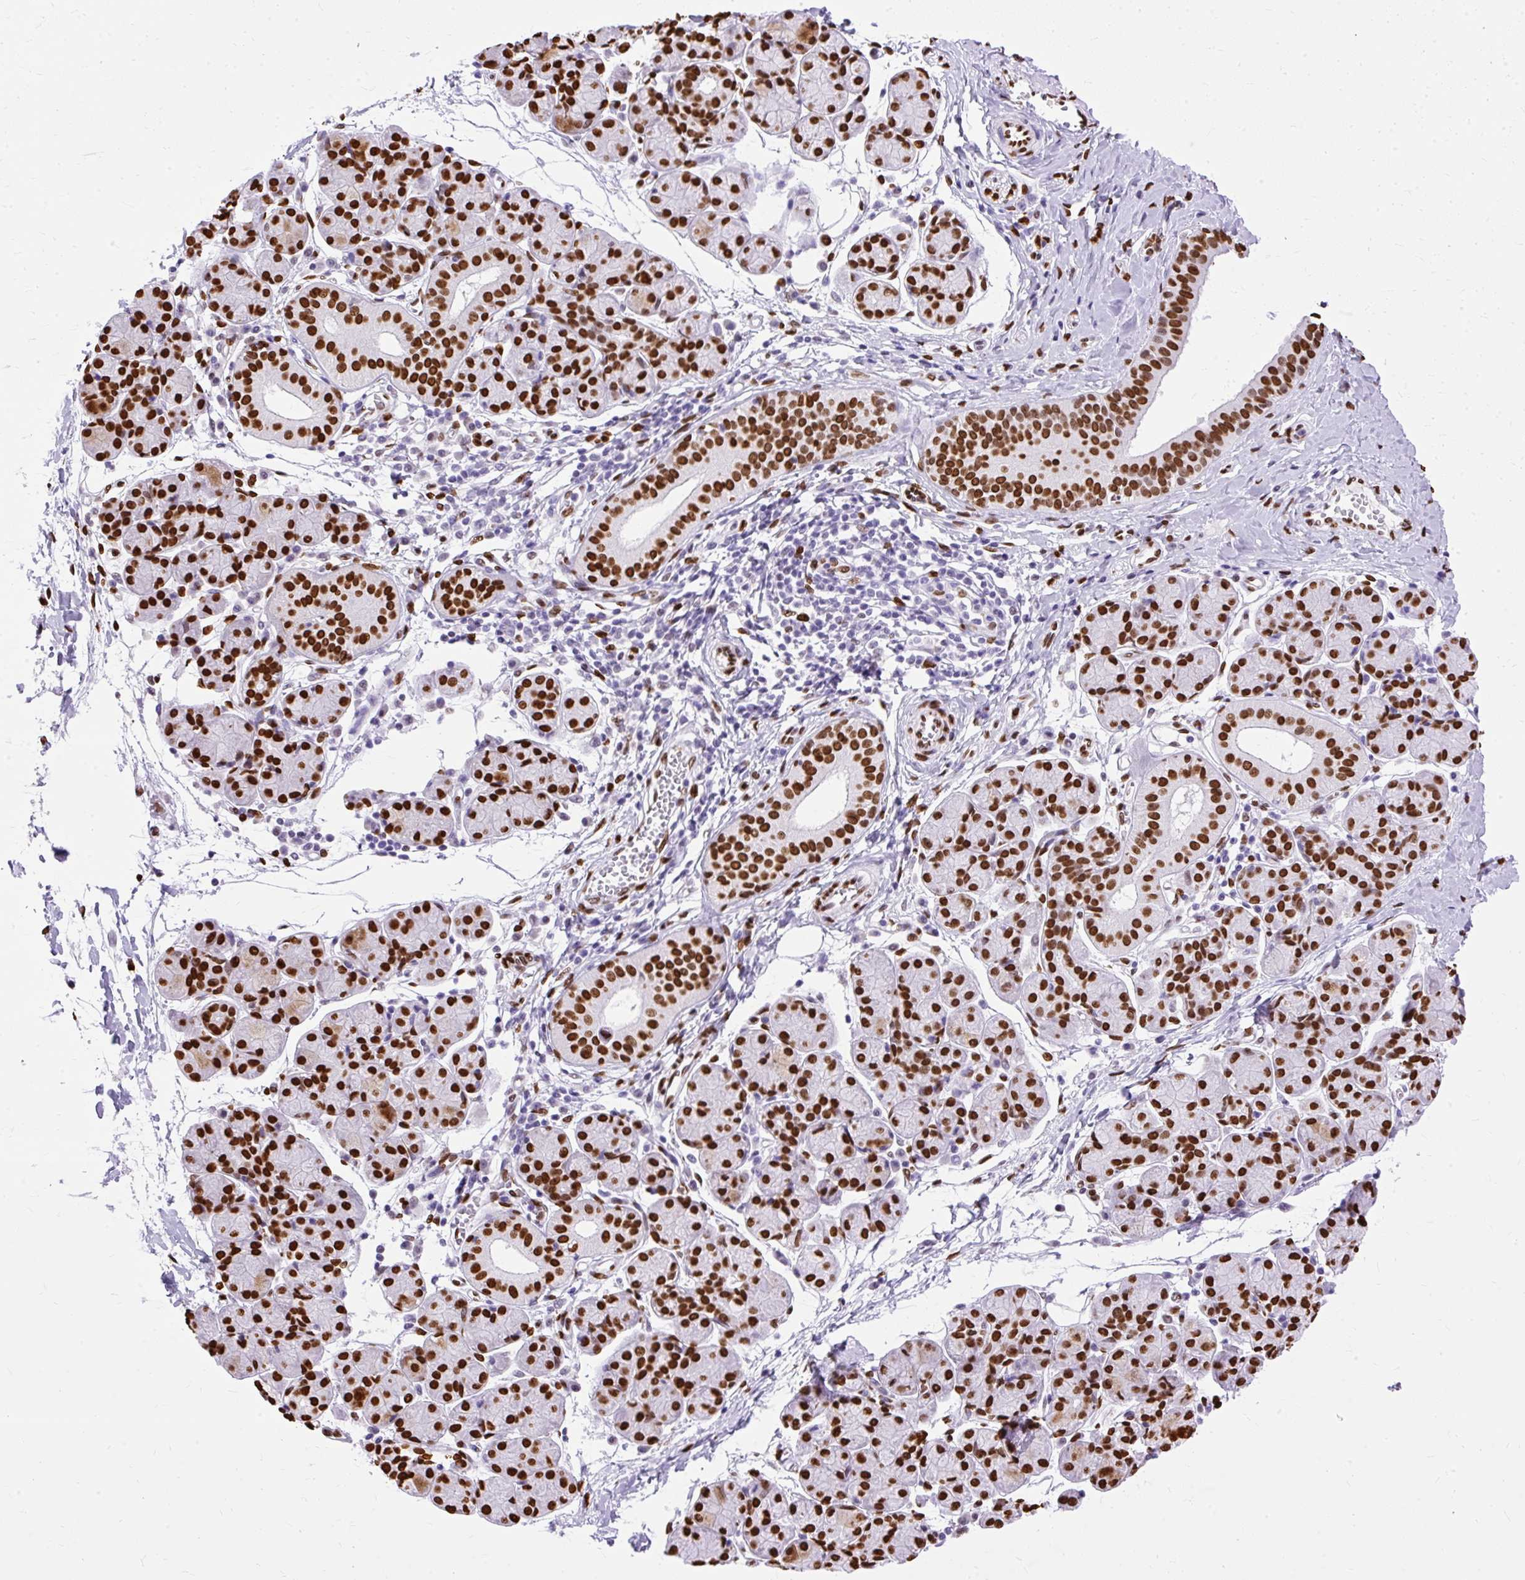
{"staining": {"intensity": "strong", "quantity": ">75%", "location": "nuclear"}, "tissue": "salivary gland", "cell_type": "Glandular cells", "image_type": "normal", "snomed": [{"axis": "morphology", "description": "Normal tissue, NOS"}, {"axis": "morphology", "description": "Inflammation, NOS"}, {"axis": "topography", "description": "Lymph node"}, {"axis": "topography", "description": "Salivary gland"}], "caption": "High-power microscopy captured an immunohistochemistry photomicrograph of benign salivary gland, revealing strong nuclear staining in approximately >75% of glandular cells.", "gene": "TMEM184C", "patient": {"sex": "male", "age": 3}}